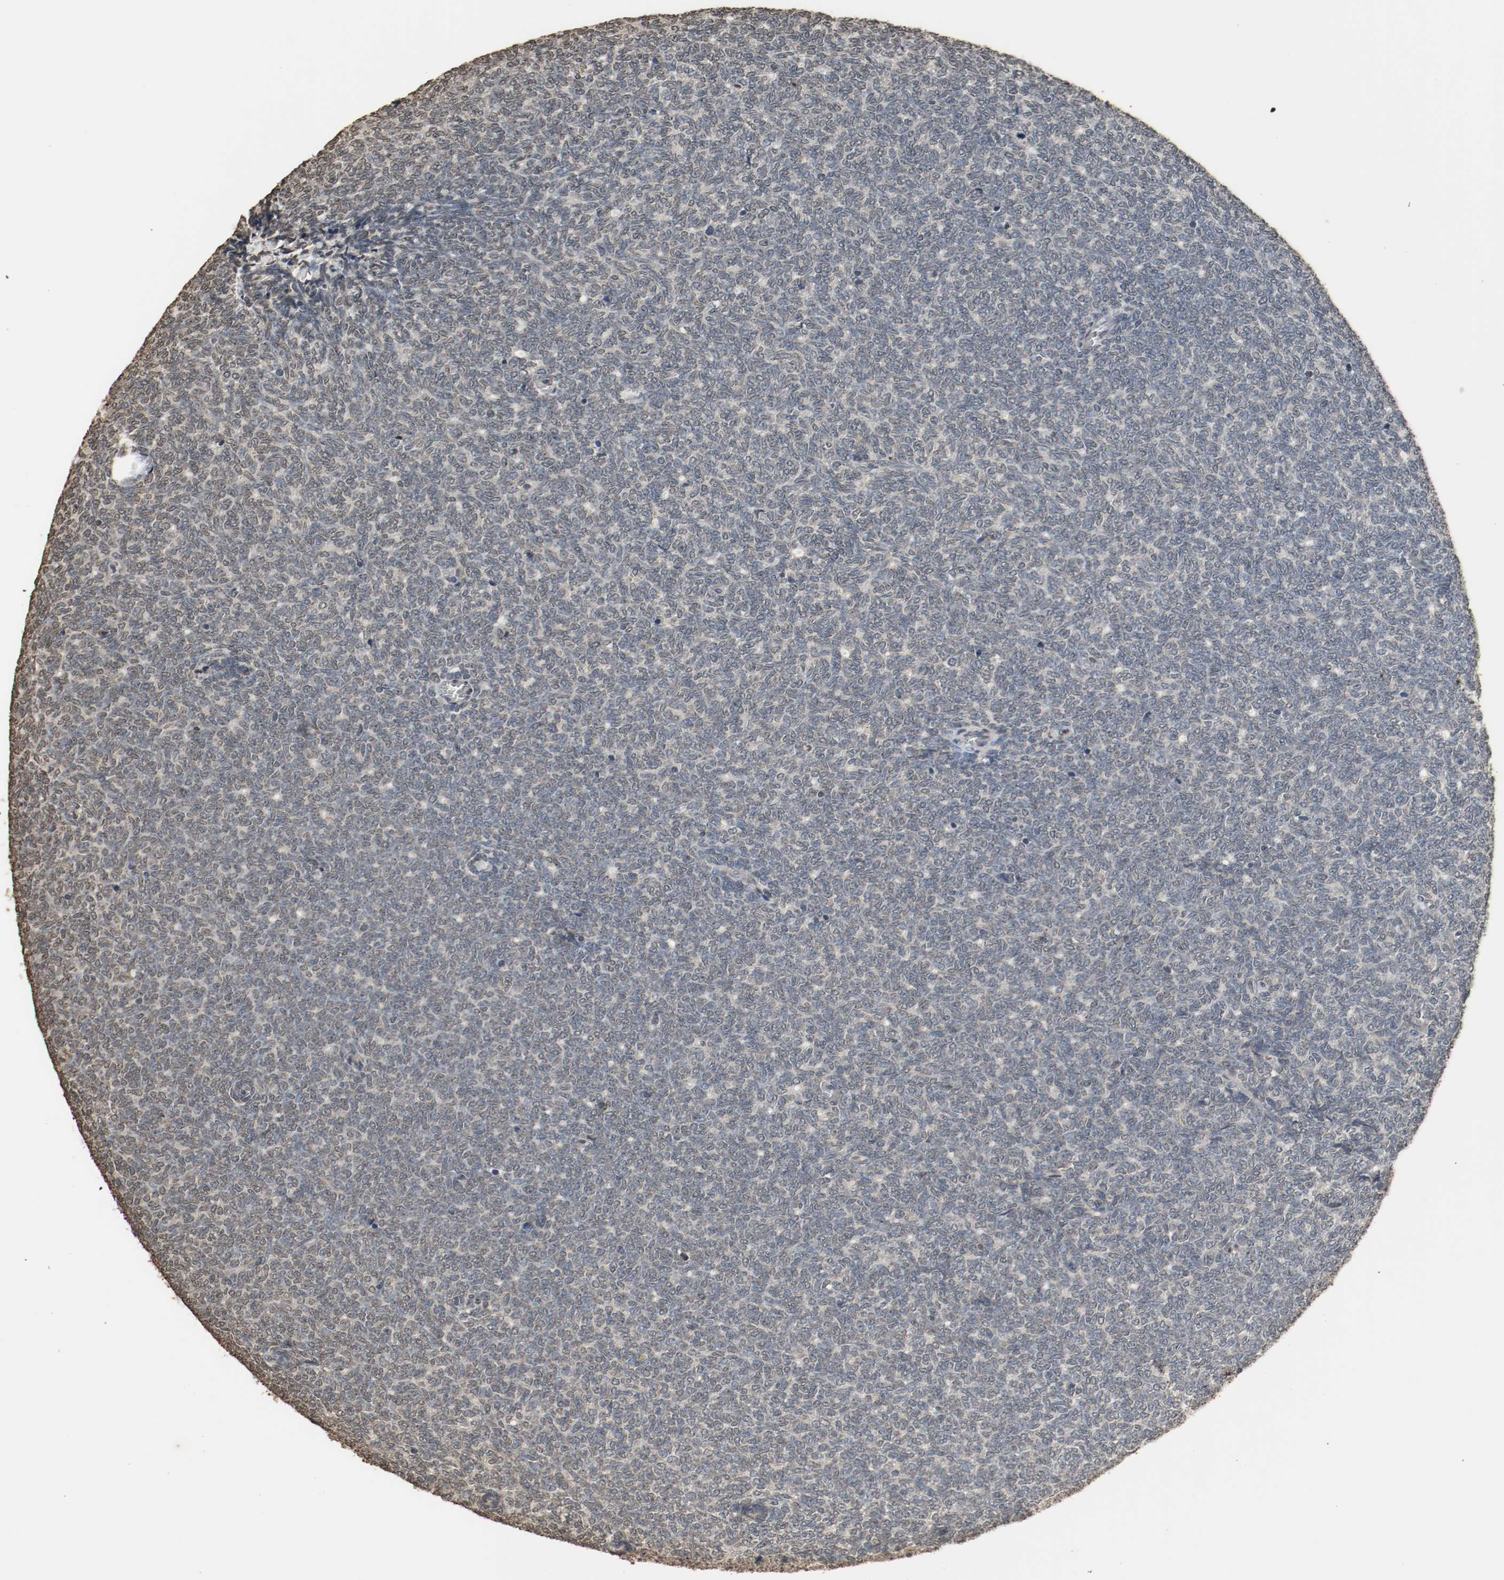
{"staining": {"intensity": "negative", "quantity": "none", "location": "none"}, "tissue": "renal cancer", "cell_type": "Tumor cells", "image_type": "cancer", "snomed": [{"axis": "morphology", "description": "Neoplasm, malignant, NOS"}, {"axis": "topography", "description": "Kidney"}], "caption": "This is an immunohistochemistry histopathology image of human malignant neoplasm (renal). There is no expression in tumor cells.", "gene": "RTN4", "patient": {"sex": "male", "age": 28}}